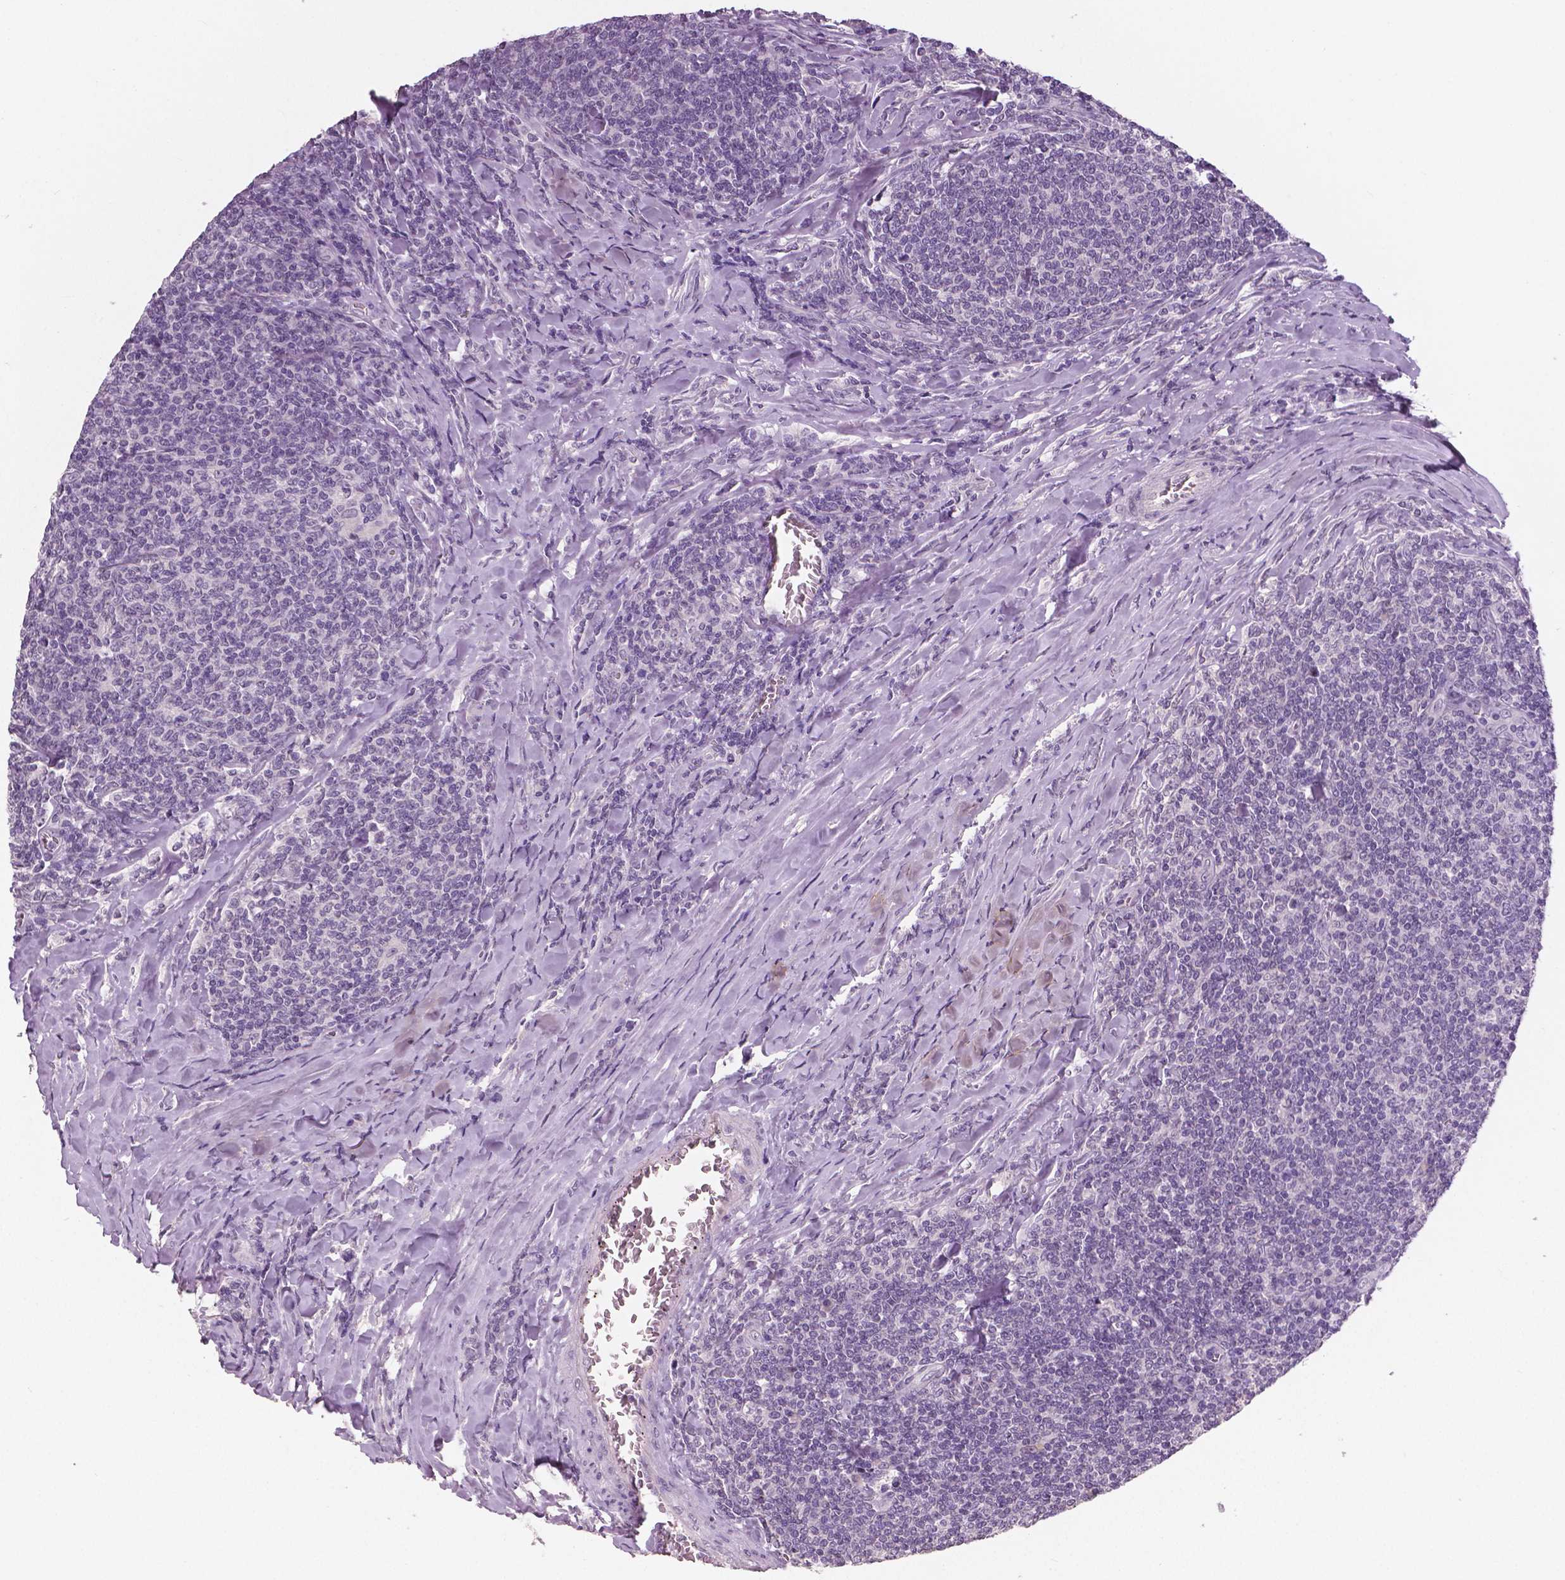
{"staining": {"intensity": "negative", "quantity": "none", "location": "none"}, "tissue": "lymphoma", "cell_type": "Tumor cells", "image_type": "cancer", "snomed": [{"axis": "morphology", "description": "Malignant lymphoma, non-Hodgkin's type, Low grade"}, {"axis": "topography", "description": "Lymph node"}], "caption": "A high-resolution photomicrograph shows immunohistochemistry staining of malignant lymphoma, non-Hodgkin's type (low-grade), which reveals no significant staining in tumor cells. (DAB (3,3'-diaminobenzidine) immunohistochemistry (IHC) visualized using brightfield microscopy, high magnification).", "gene": "NECAB1", "patient": {"sex": "male", "age": 52}}